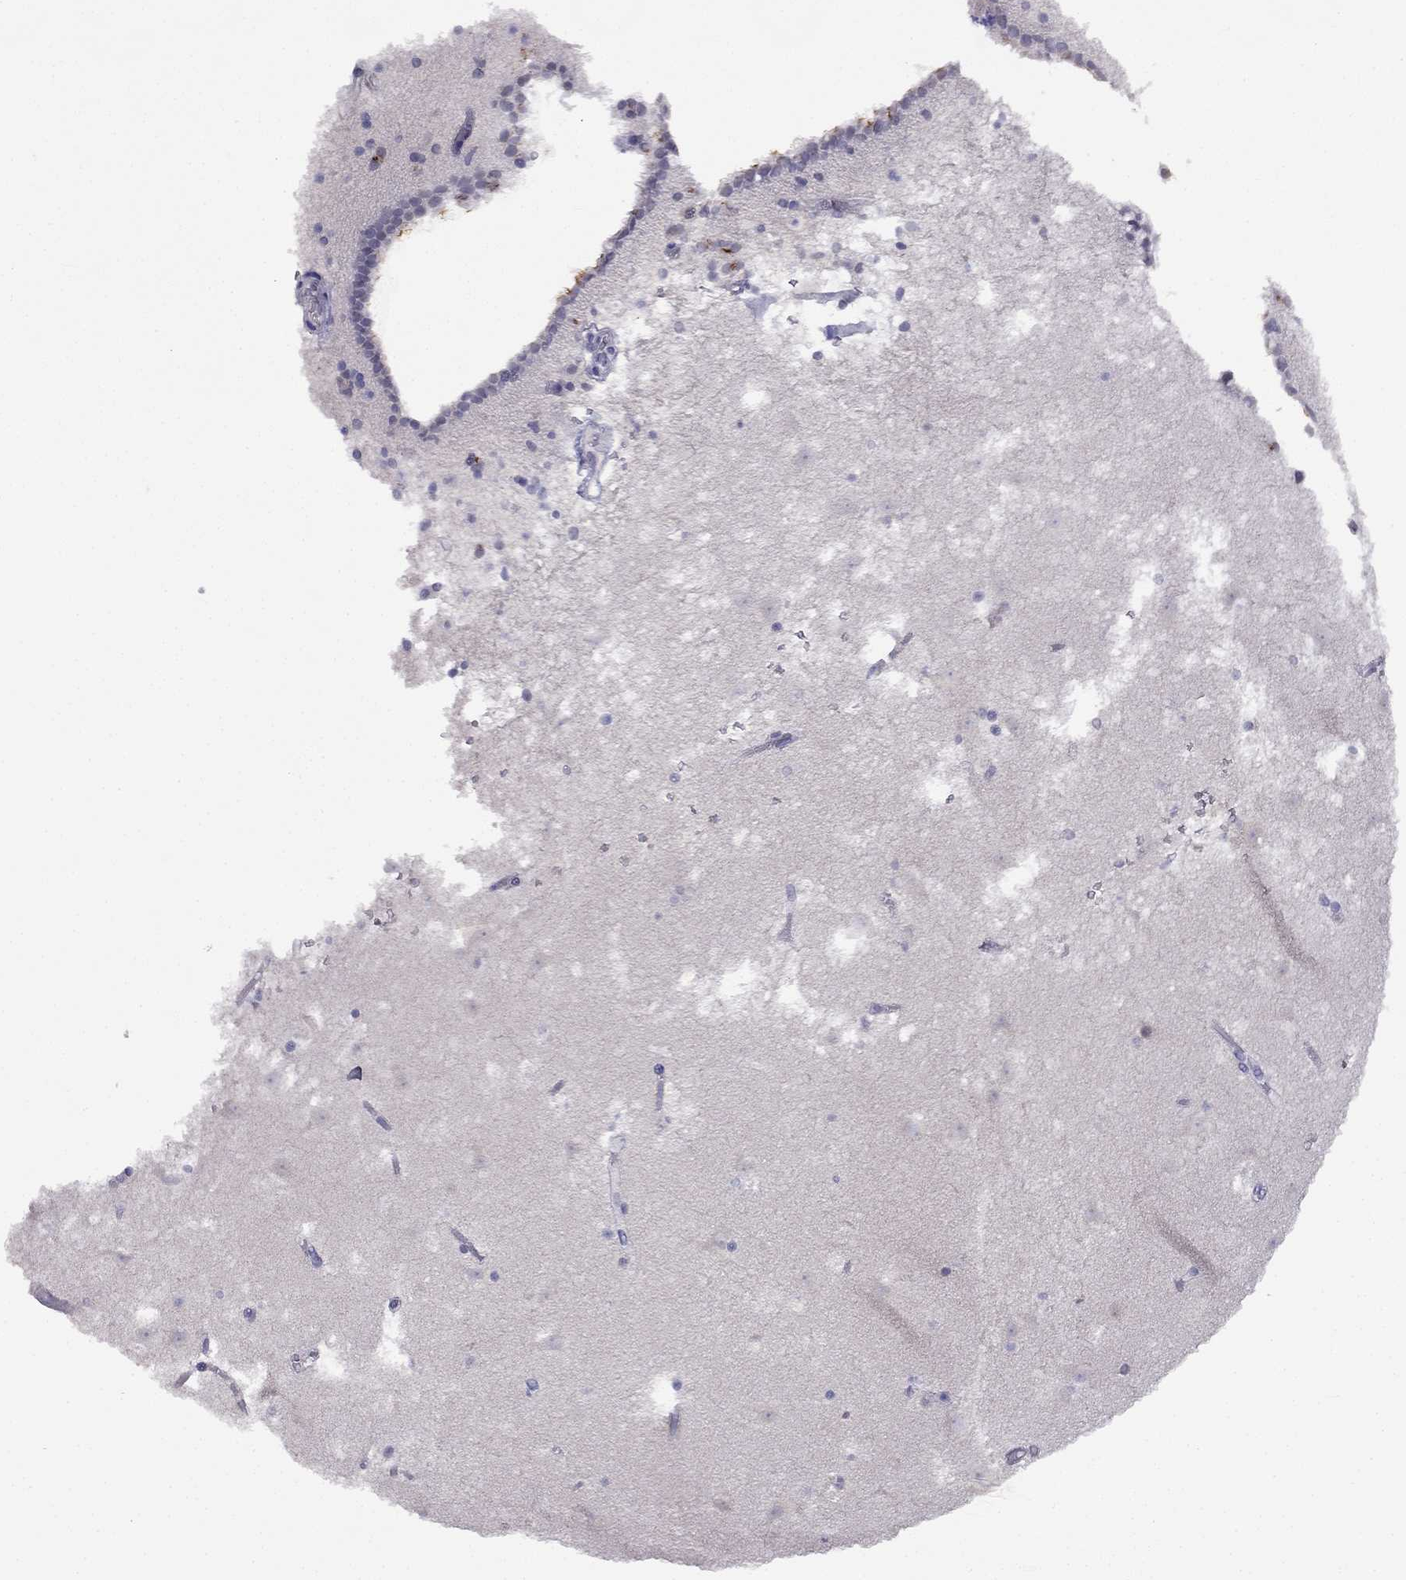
{"staining": {"intensity": "negative", "quantity": "none", "location": "none"}, "tissue": "caudate", "cell_type": "Glial cells", "image_type": "normal", "snomed": [{"axis": "morphology", "description": "Normal tissue, NOS"}, {"axis": "topography", "description": "Lateral ventricle wall"}], "caption": "IHC of benign human caudate displays no expression in glial cells. (DAB (3,3'-diaminobenzidine) IHC visualized using brightfield microscopy, high magnification).", "gene": "C16orf89", "patient": {"sex": "female", "age": 42}}